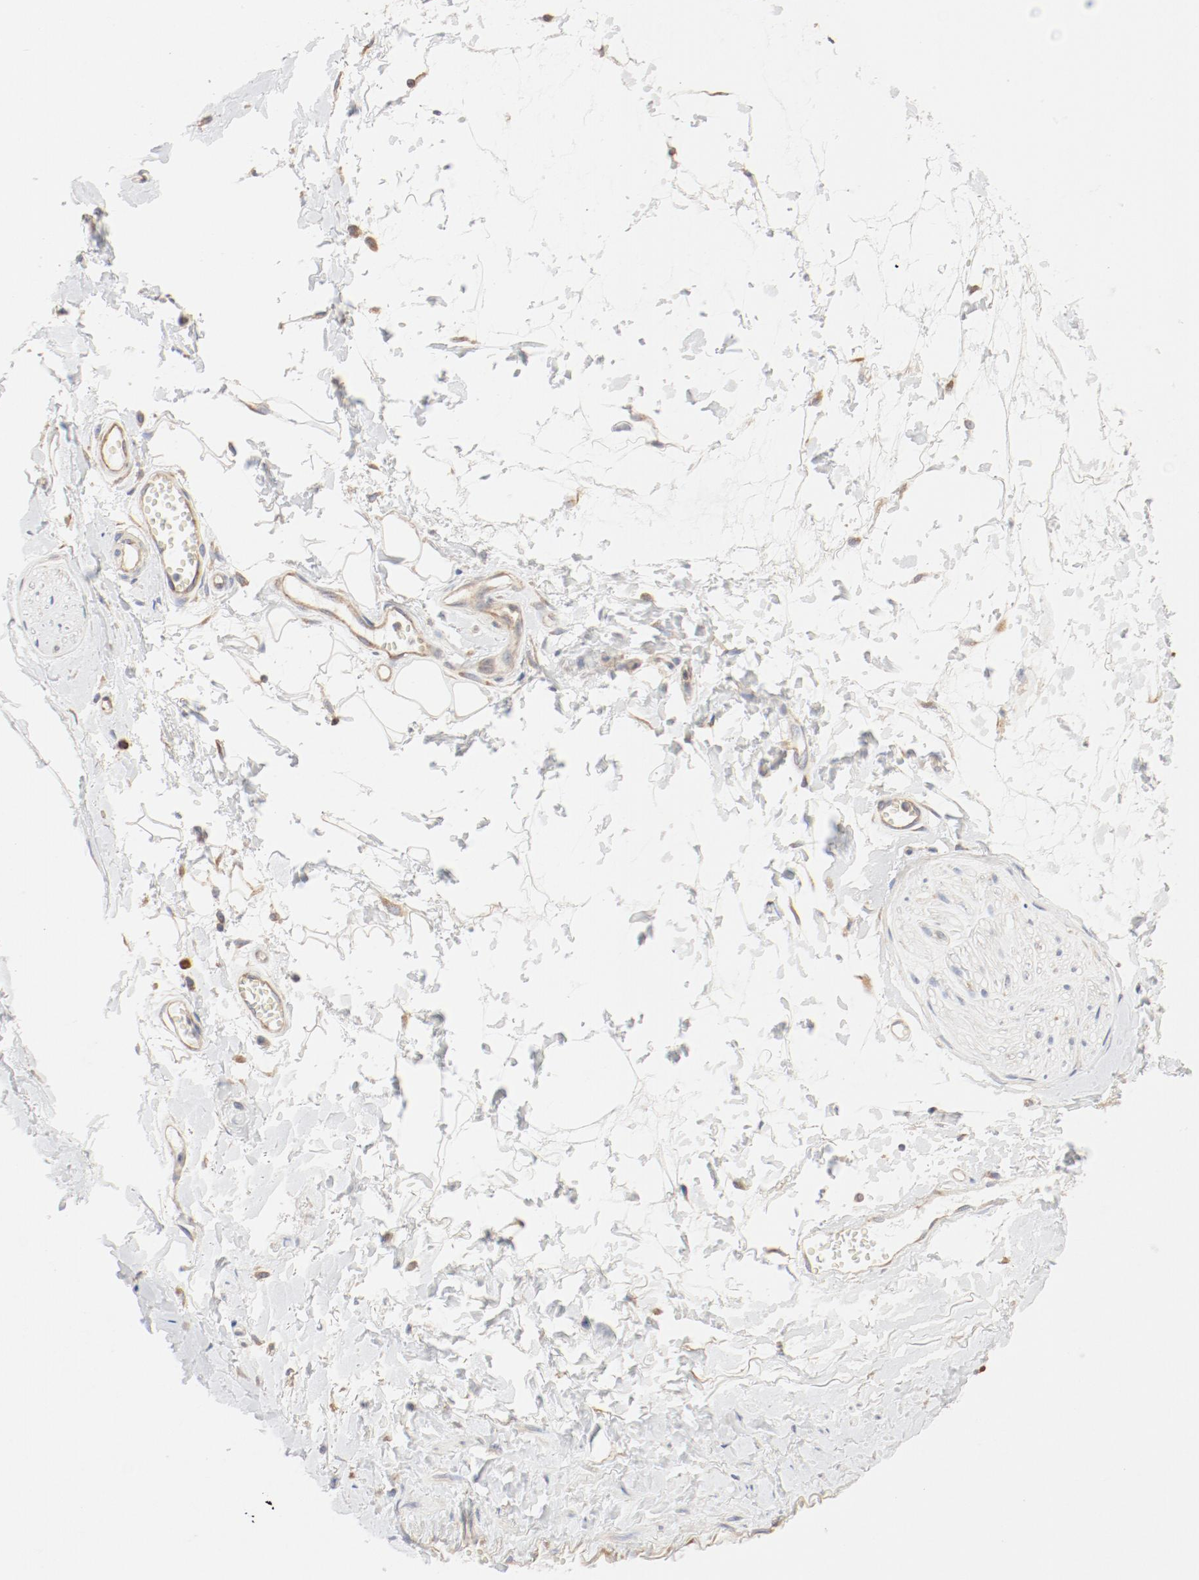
{"staining": {"intensity": "moderate", "quantity": ">75%", "location": "cytoplasmic/membranous"}, "tissue": "adipose tissue", "cell_type": "Adipocytes", "image_type": "normal", "snomed": [{"axis": "morphology", "description": "Normal tissue, NOS"}, {"axis": "morphology", "description": "Inflammation, NOS"}, {"axis": "topography", "description": "Salivary gland"}, {"axis": "topography", "description": "Peripheral nerve tissue"}], "caption": "Immunohistochemical staining of unremarkable adipose tissue shows >75% levels of moderate cytoplasmic/membranous protein expression in about >75% of adipocytes.", "gene": "RPS6", "patient": {"sex": "female", "age": 75}}